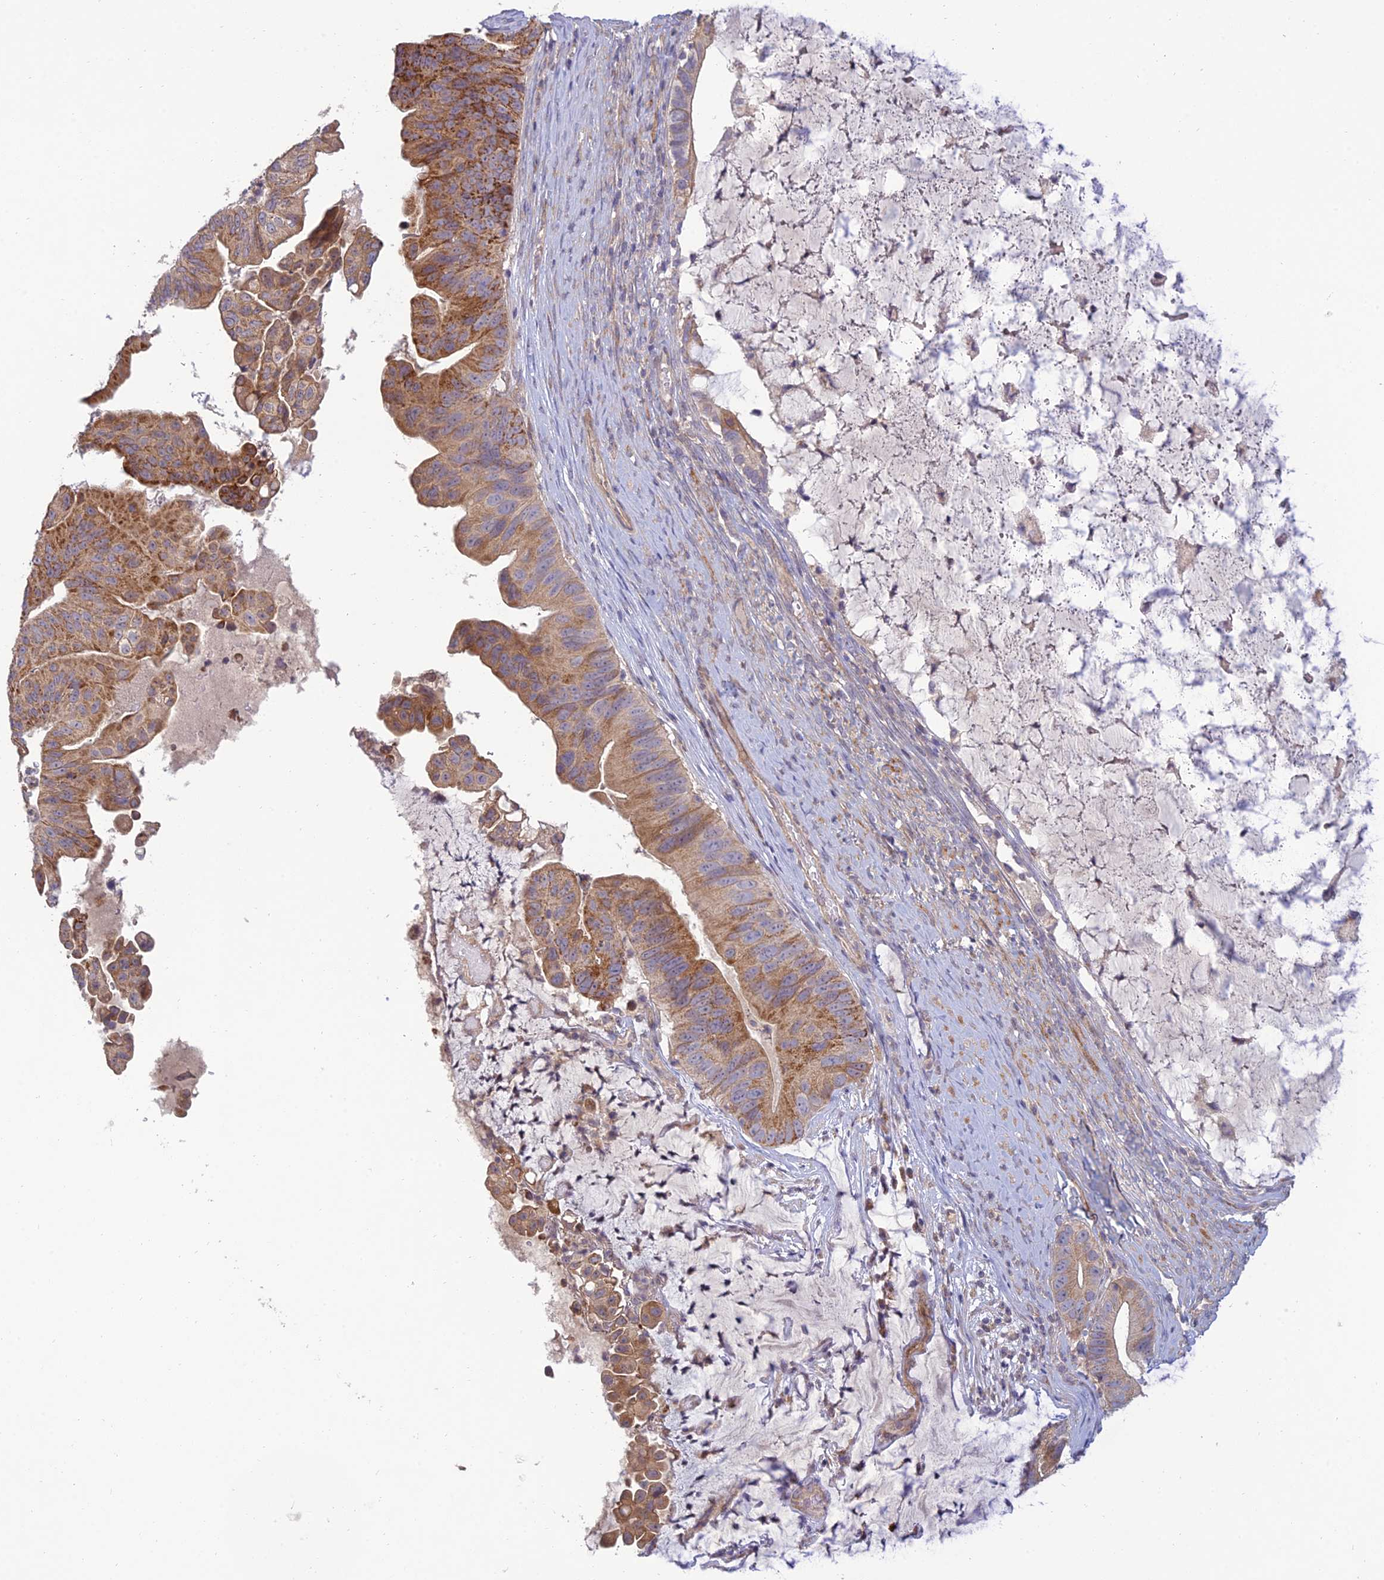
{"staining": {"intensity": "moderate", "quantity": ">75%", "location": "cytoplasmic/membranous"}, "tissue": "ovarian cancer", "cell_type": "Tumor cells", "image_type": "cancer", "snomed": [{"axis": "morphology", "description": "Cystadenocarcinoma, mucinous, NOS"}, {"axis": "topography", "description": "Ovary"}], "caption": "Immunohistochemical staining of ovarian cancer displays medium levels of moderate cytoplasmic/membranous protein staining in about >75% of tumor cells.", "gene": "C3orf20", "patient": {"sex": "female", "age": 61}}